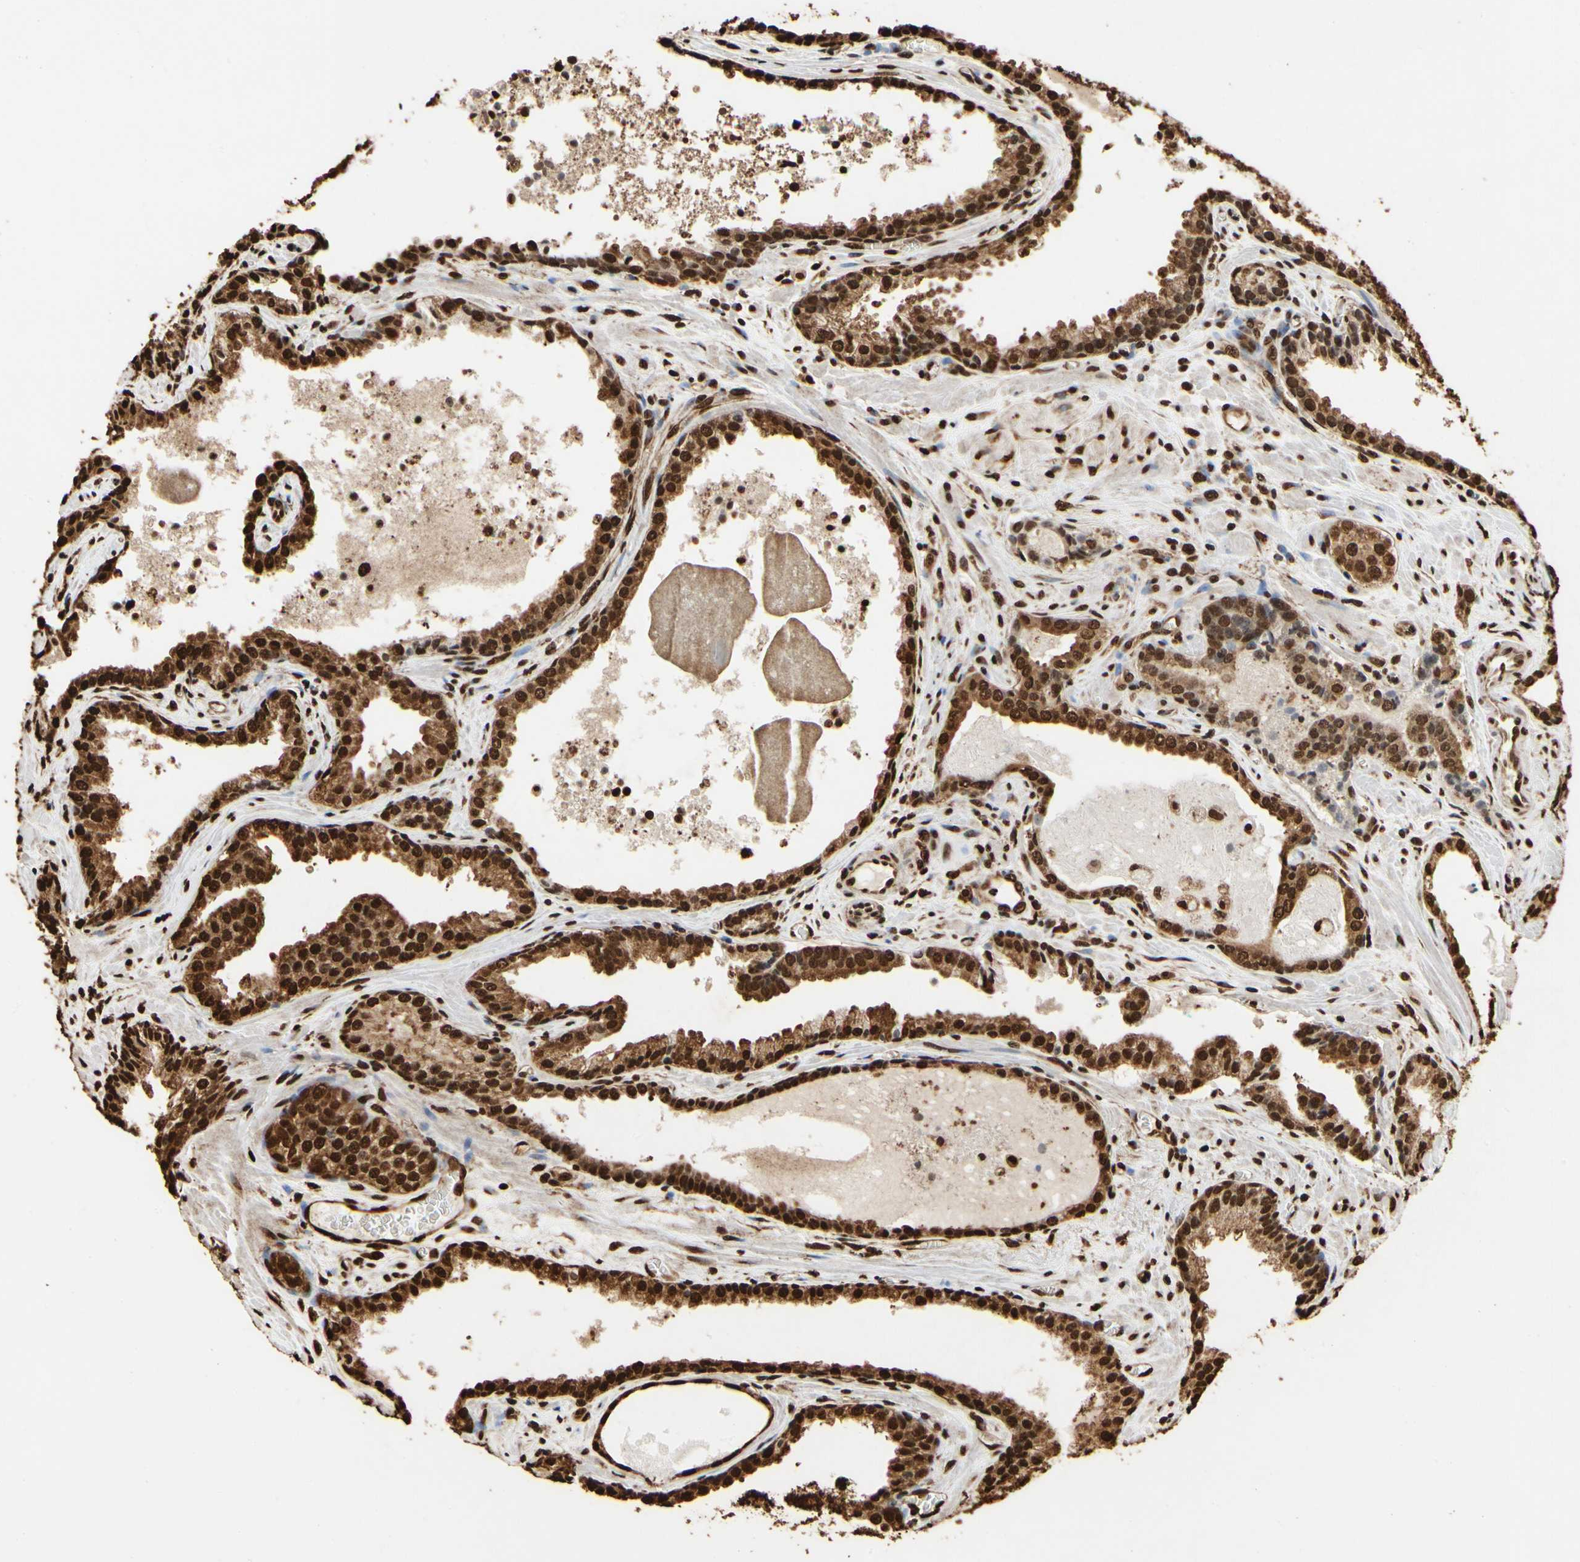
{"staining": {"intensity": "strong", "quantity": ">75%", "location": "cytoplasmic/membranous,nuclear"}, "tissue": "prostate cancer", "cell_type": "Tumor cells", "image_type": "cancer", "snomed": [{"axis": "morphology", "description": "Adenocarcinoma, Low grade"}, {"axis": "topography", "description": "Prostate"}], "caption": "Immunohistochemical staining of low-grade adenocarcinoma (prostate) shows high levels of strong cytoplasmic/membranous and nuclear positivity in approximately >75% of tumor cells.", "gene": "HNRNPK", "patient": {"sex": "male", "age": 60}}